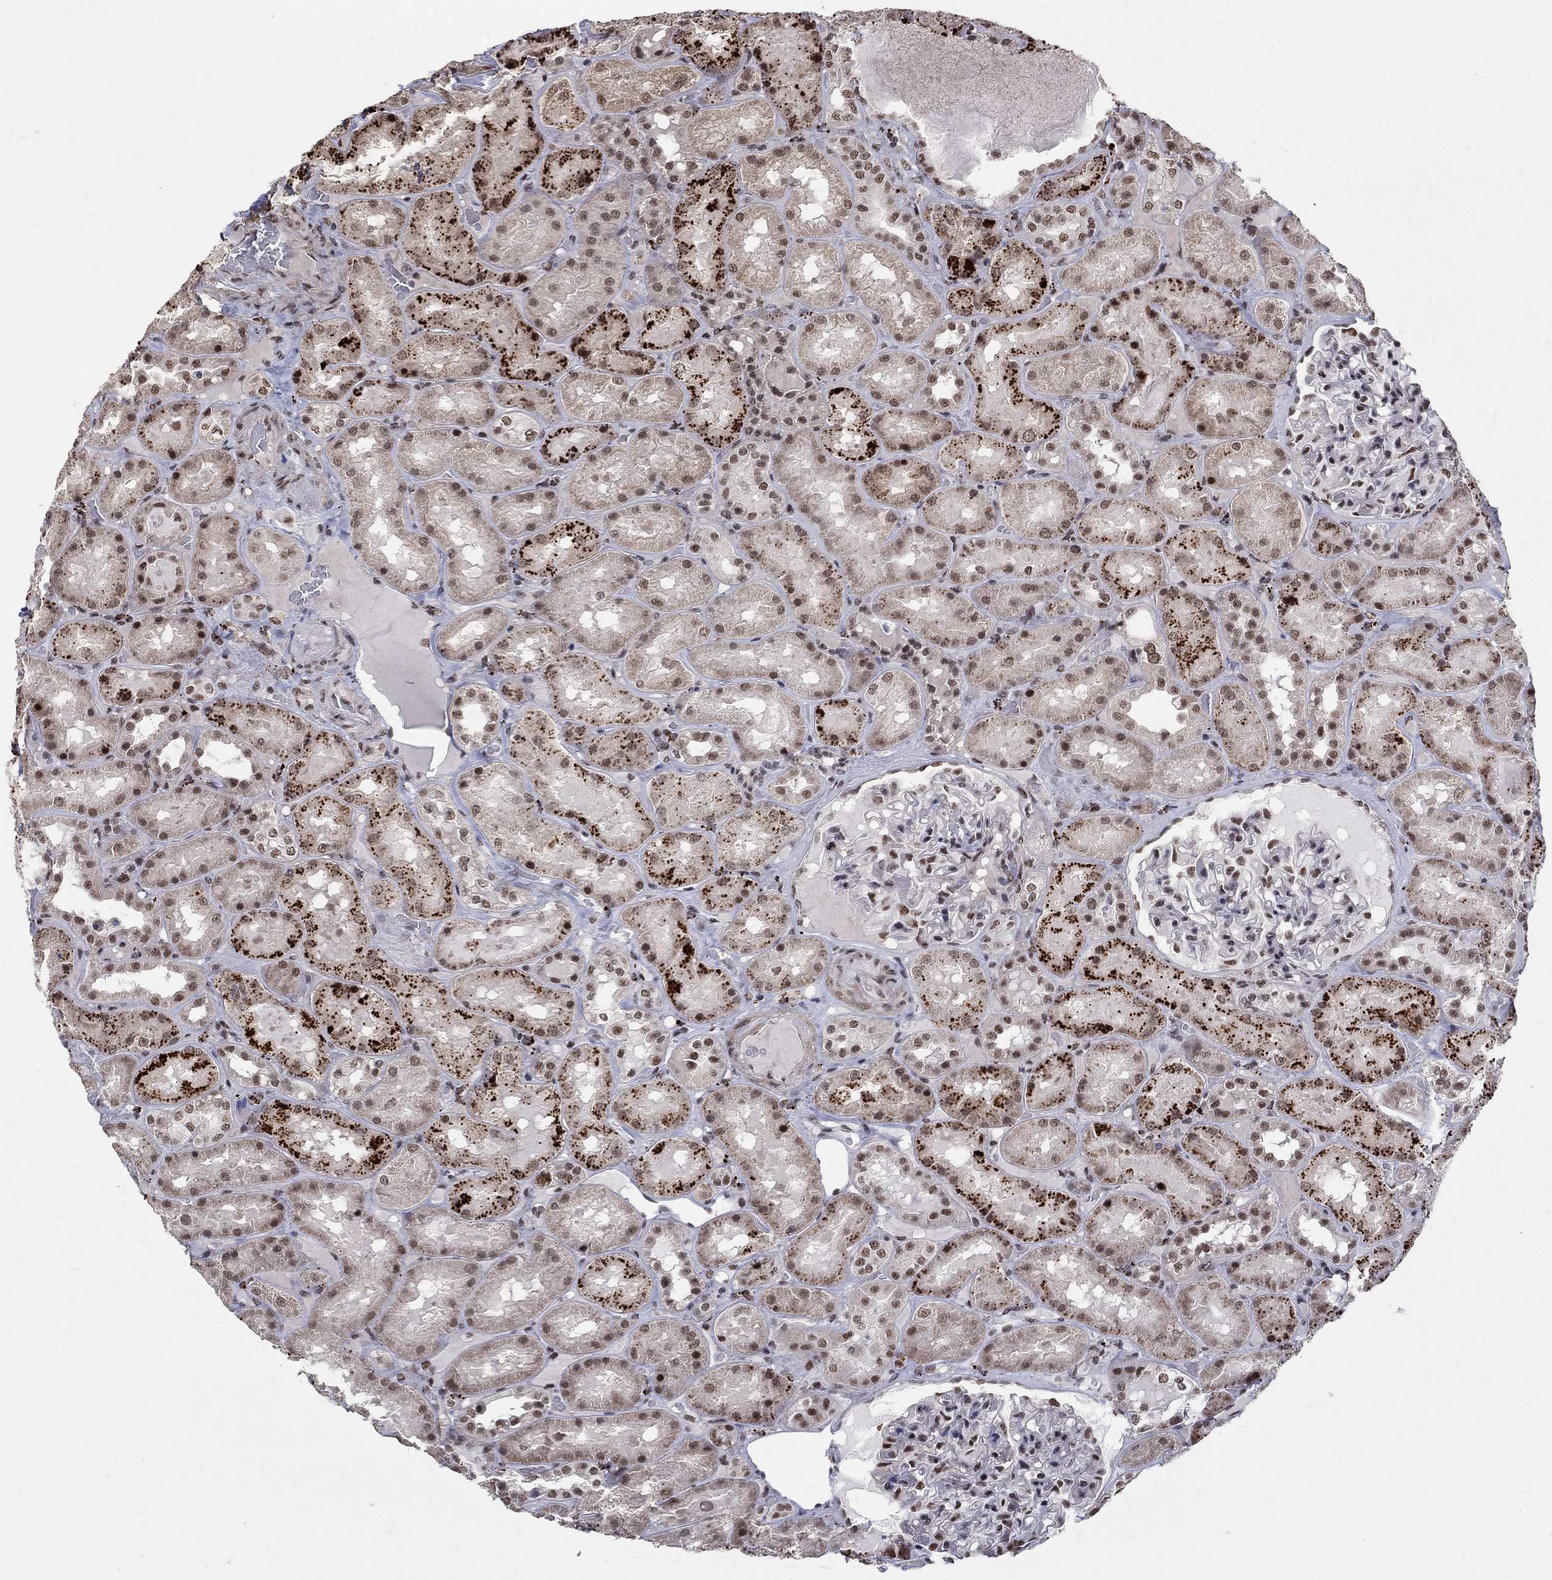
{"staining": {"intensity": "moderate", "quantity": "<25%", "location": "nuclear"}, "tissue": "kidney", "cell_type": "Cells in glomeruli", "image_type": "normal", "snomed": [{"axis": "morphology", "description": "Normal tissue, NOS"}, {"axis": "topography", "description": "Kidney"}], "caption": "Brown immunohistochemical staining in unremarkable kidney displays moderate nuclear expression in approximately <25% of cells in glomeruli.", "gene": "PNISR", "patient": {"sex": "male", "age": 73}}